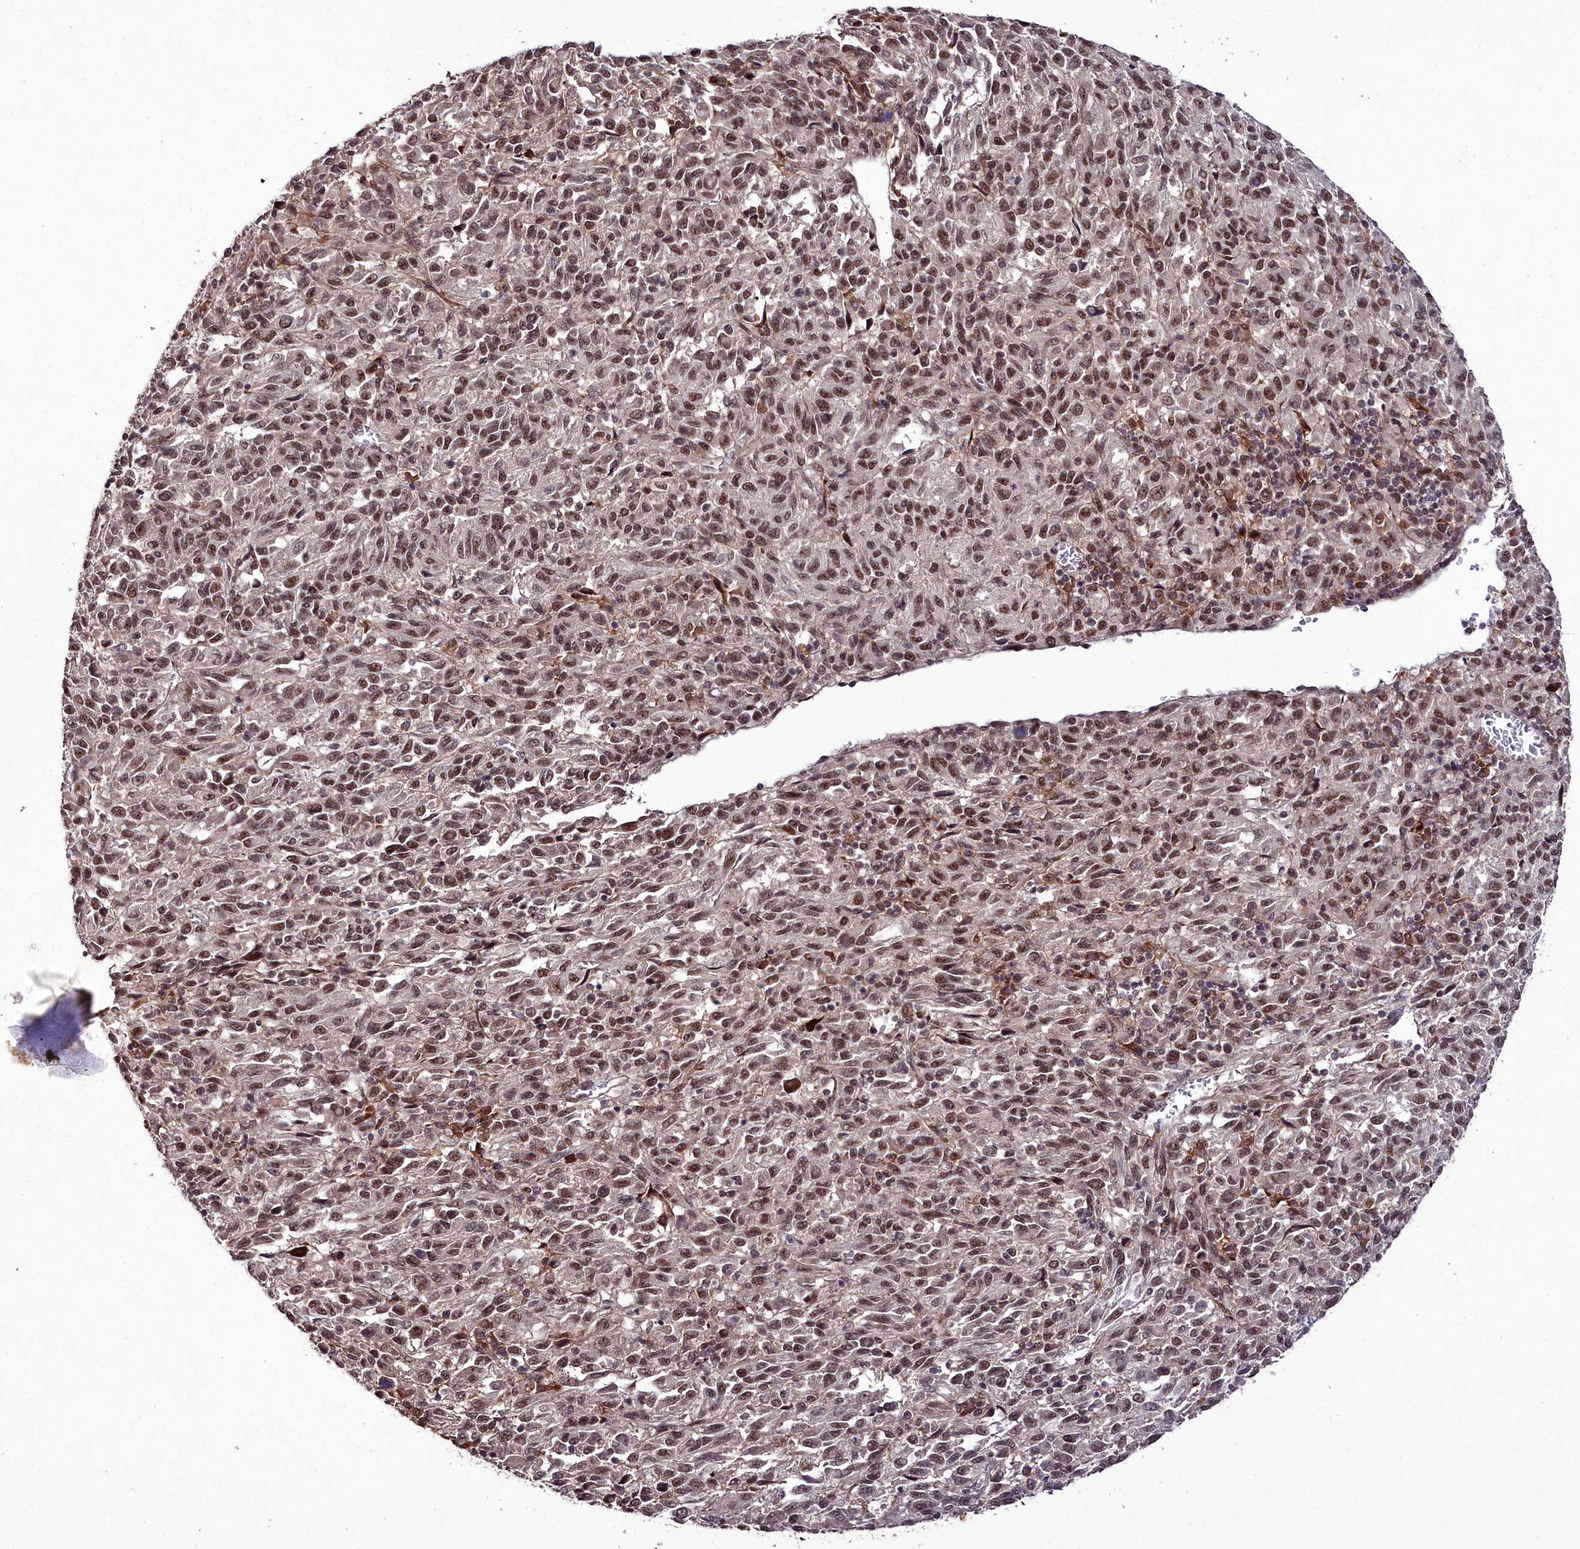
{"staining": {"intensity": "moderate", "quantity": ">75%", "location": "nuclear"}, "tissue": "melanoma", "cell_type": "Tumor cells", "image_type": "cancer", "snomed": [{"axis": "morphology", "description": "Malignant melanoma, Metastatic site"}, {"axis": "topography", "description": "Lung"}], "caption": "Melanoma stained with a protein marker demonstrates moderate staining in tumor cells.", "gene": "CXXC1", "patient": {"sex": "male", "age": 64}}